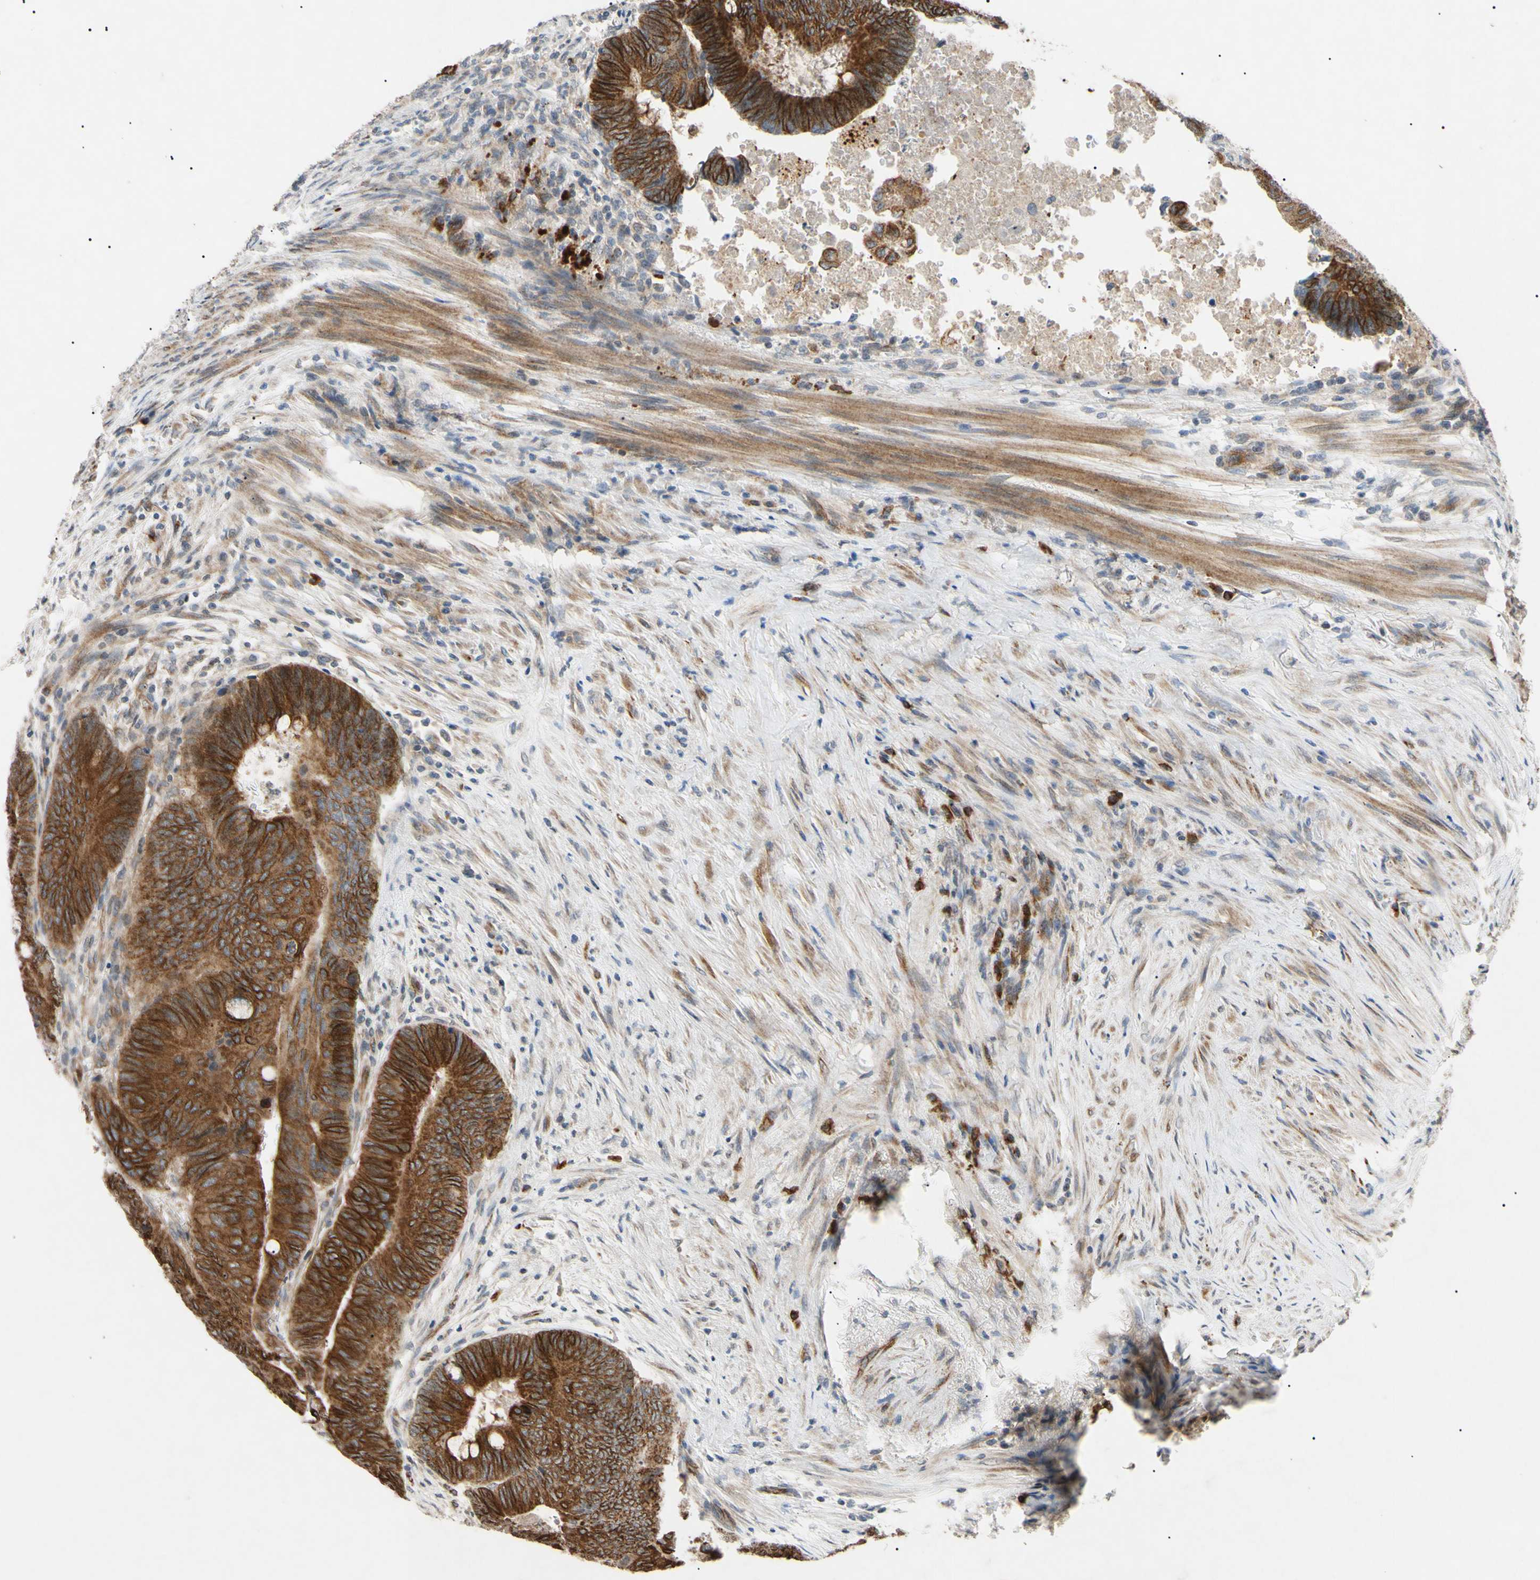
{"staining": {"intensity": "moderate", "quantity": ">75%", "location": "cytoplasmic/membranous"}, "tissue": "colorectal cancer", "cell_type": "Tumor cells", "image_type": "cancer", "snomed": [{"axis": "morphology", "description": "Normal tissue, NOS"}, {"axis": "morphology", "description": "Adenocarcinoma, NOS"}, {"axis": "topography", "description": "Rectum"}, {"axis": "topography", "description": "Peripheral nerve tissue"}], "caption": "Colorectal cancer stained with immunohistochemistry demonstrates moderate cytoplasmic/membranous expression in approximately >75% of tumor cells.", "gene": "TUBB4A", "patient": {"sex": "male", "age": 92}}